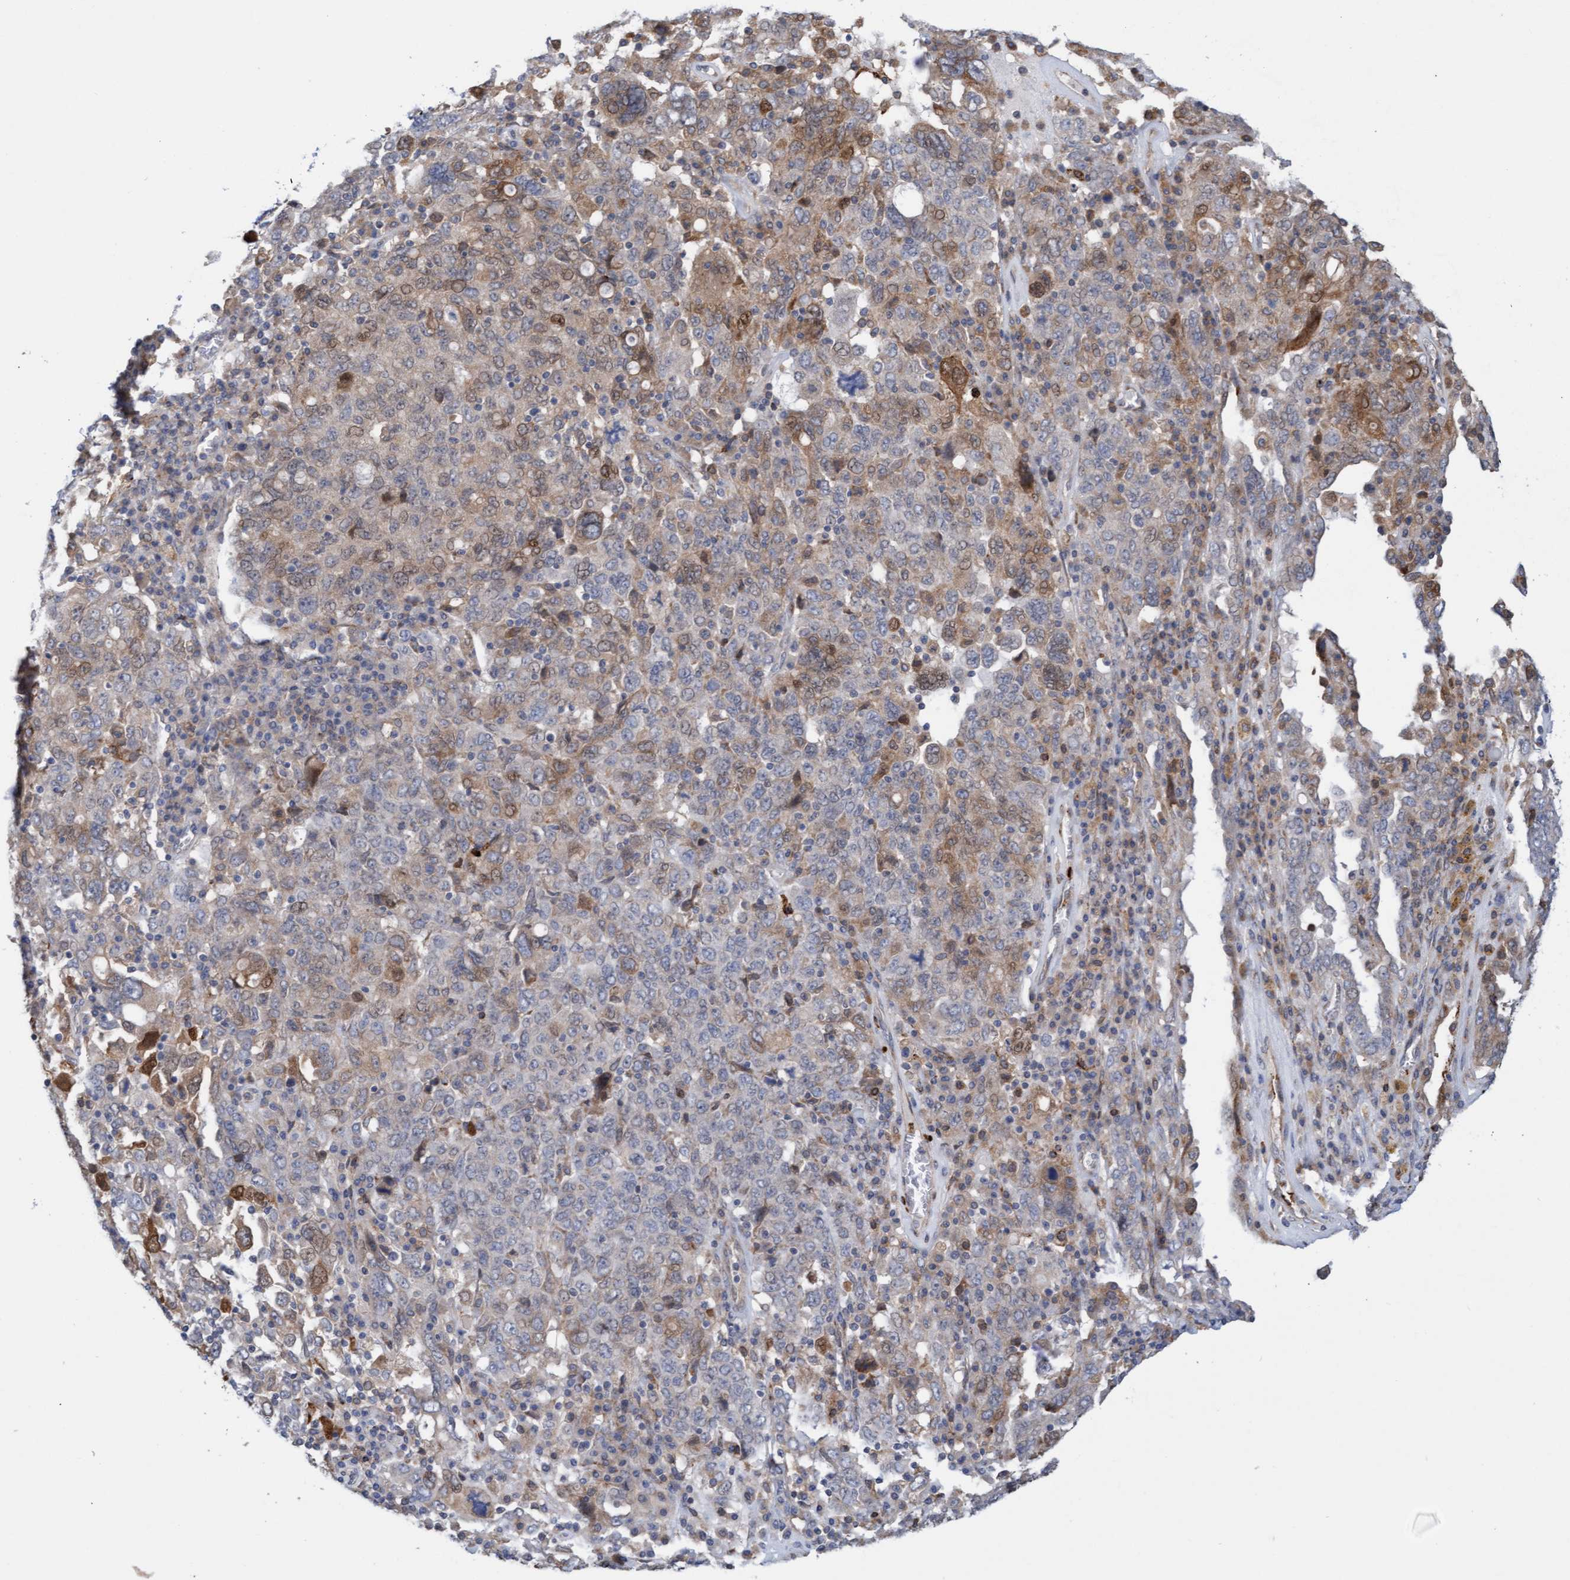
{"staining": {"intensity": "moderate", "quantity": "<25%", "location": "cytoplasmic/membranous"}, "tissue": "ovarian cancer", "cell_type": "Tumor cells", "image_type": "cancer", "snomed": [{"axis": "morphology", "description": "Carcinoma, endometroid"}, {"axis": "topography", "description": "Ovary"}], "caption": "Immunohistochemistry photomicrograph of human endometroid carcinoma (ovarian) stained for a protein (brown), which exhibits low levels of moderate cytoplasmic/membranous expression in approximately <25% of tumor cells.", "gene": "MMP8", "patient": {"sex": "female", "age": 62}}